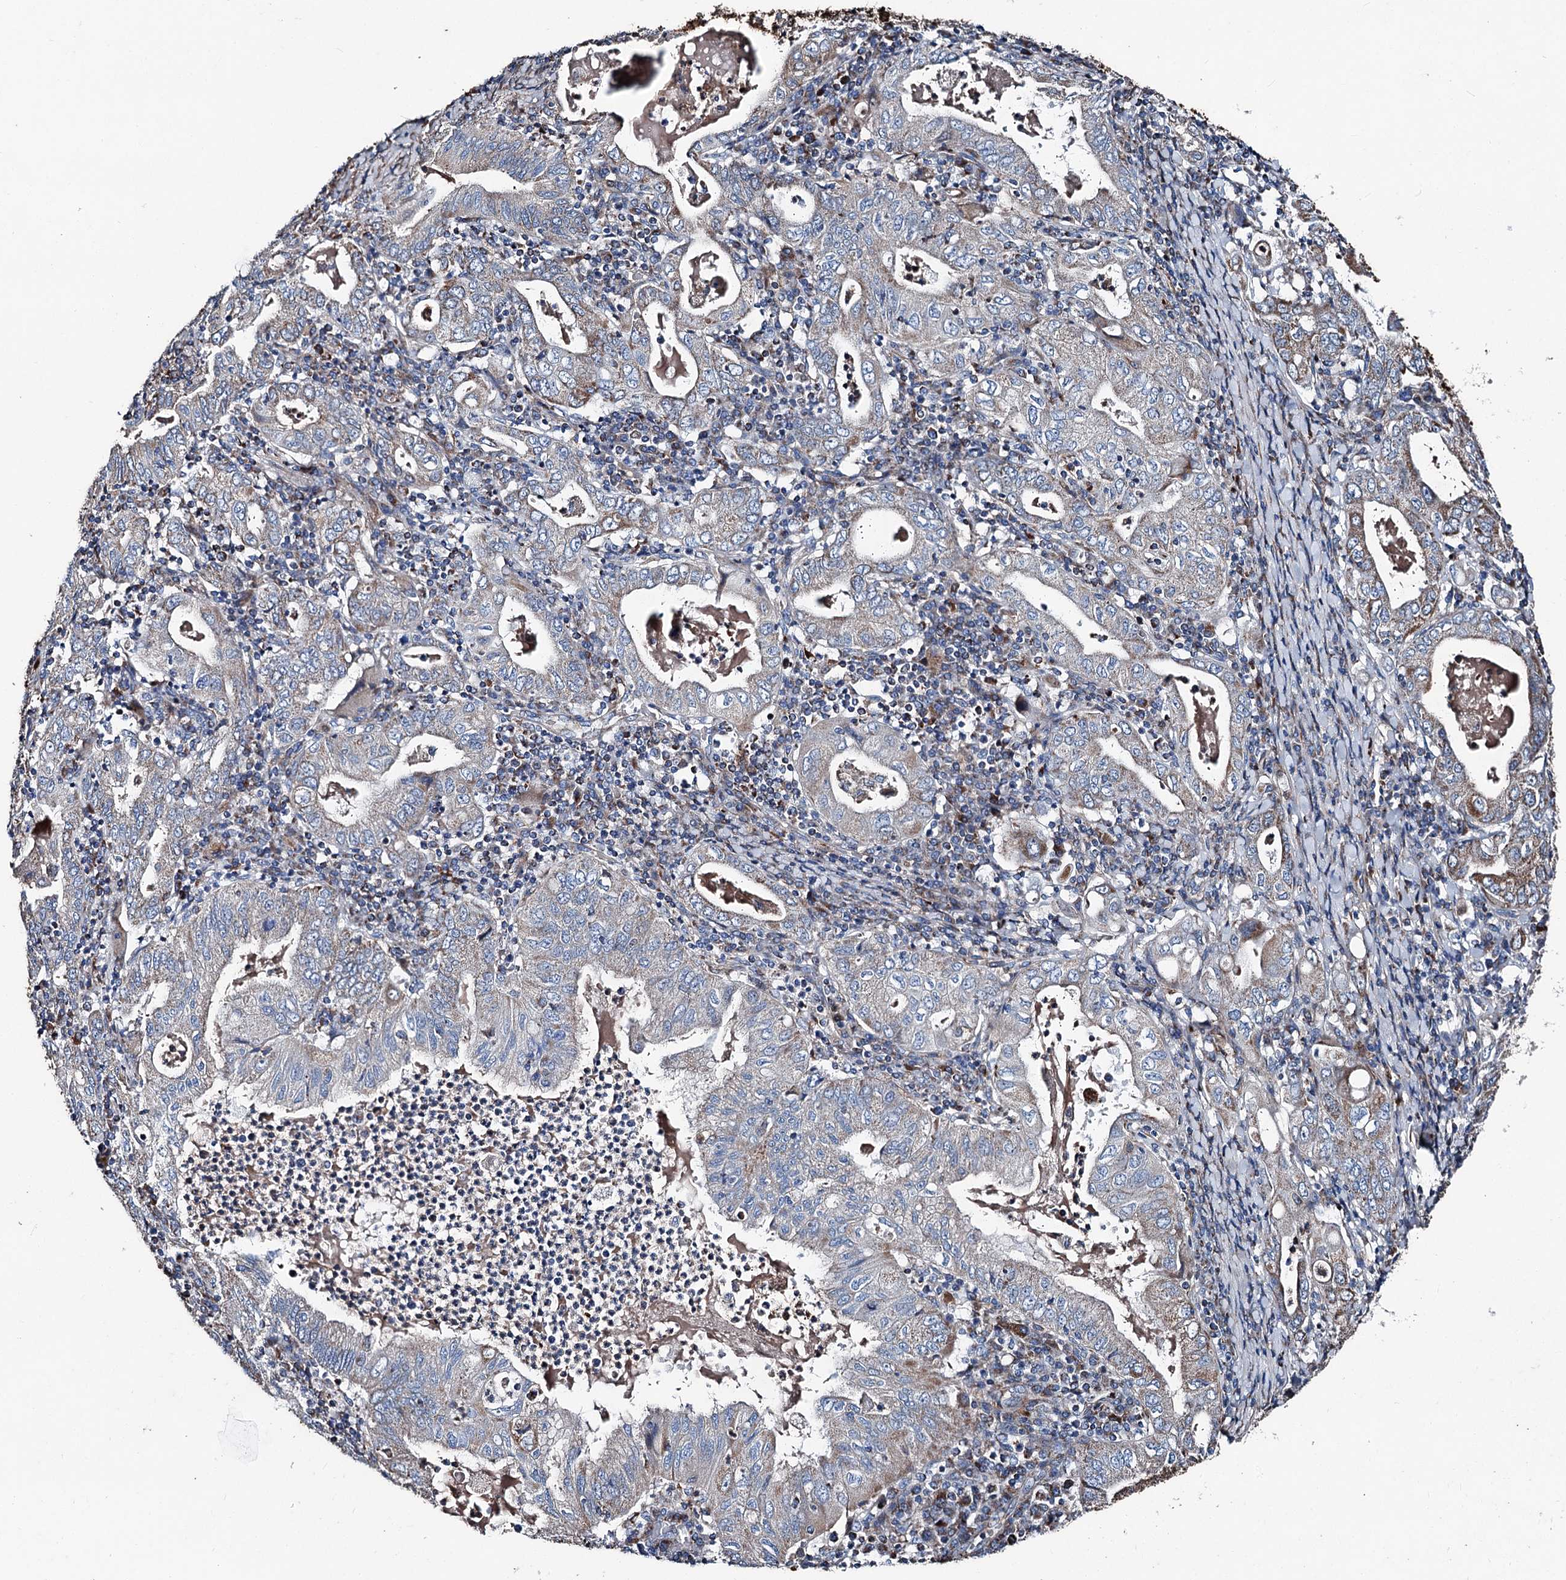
{"staining": {"intensity": "weak", "quantity": "<25%", "location": "cytoplasmic/membranous"}, "tissue": "stomach cancer", "cell_type": "Tumor cells", "image_type": "cancer", "snomed": [{"axis": "morphology", "description": "Normal tissue, NOS"}, {"axis": "morphology", "description": "Adenocarcinoma, NOS"}, {"axis": "topography", "description": "Esophagus"}, {"axis": "topography", "description": "Stomach, upper"}, {"axis": "topography", "description": "Peripheral nerve tissue"}], "caption": "There is no significant positivity in tumor cells of stomach adenocarcinoma.", "gene": "DDIAS", "patient": {"sex": "male", "age": 62}}